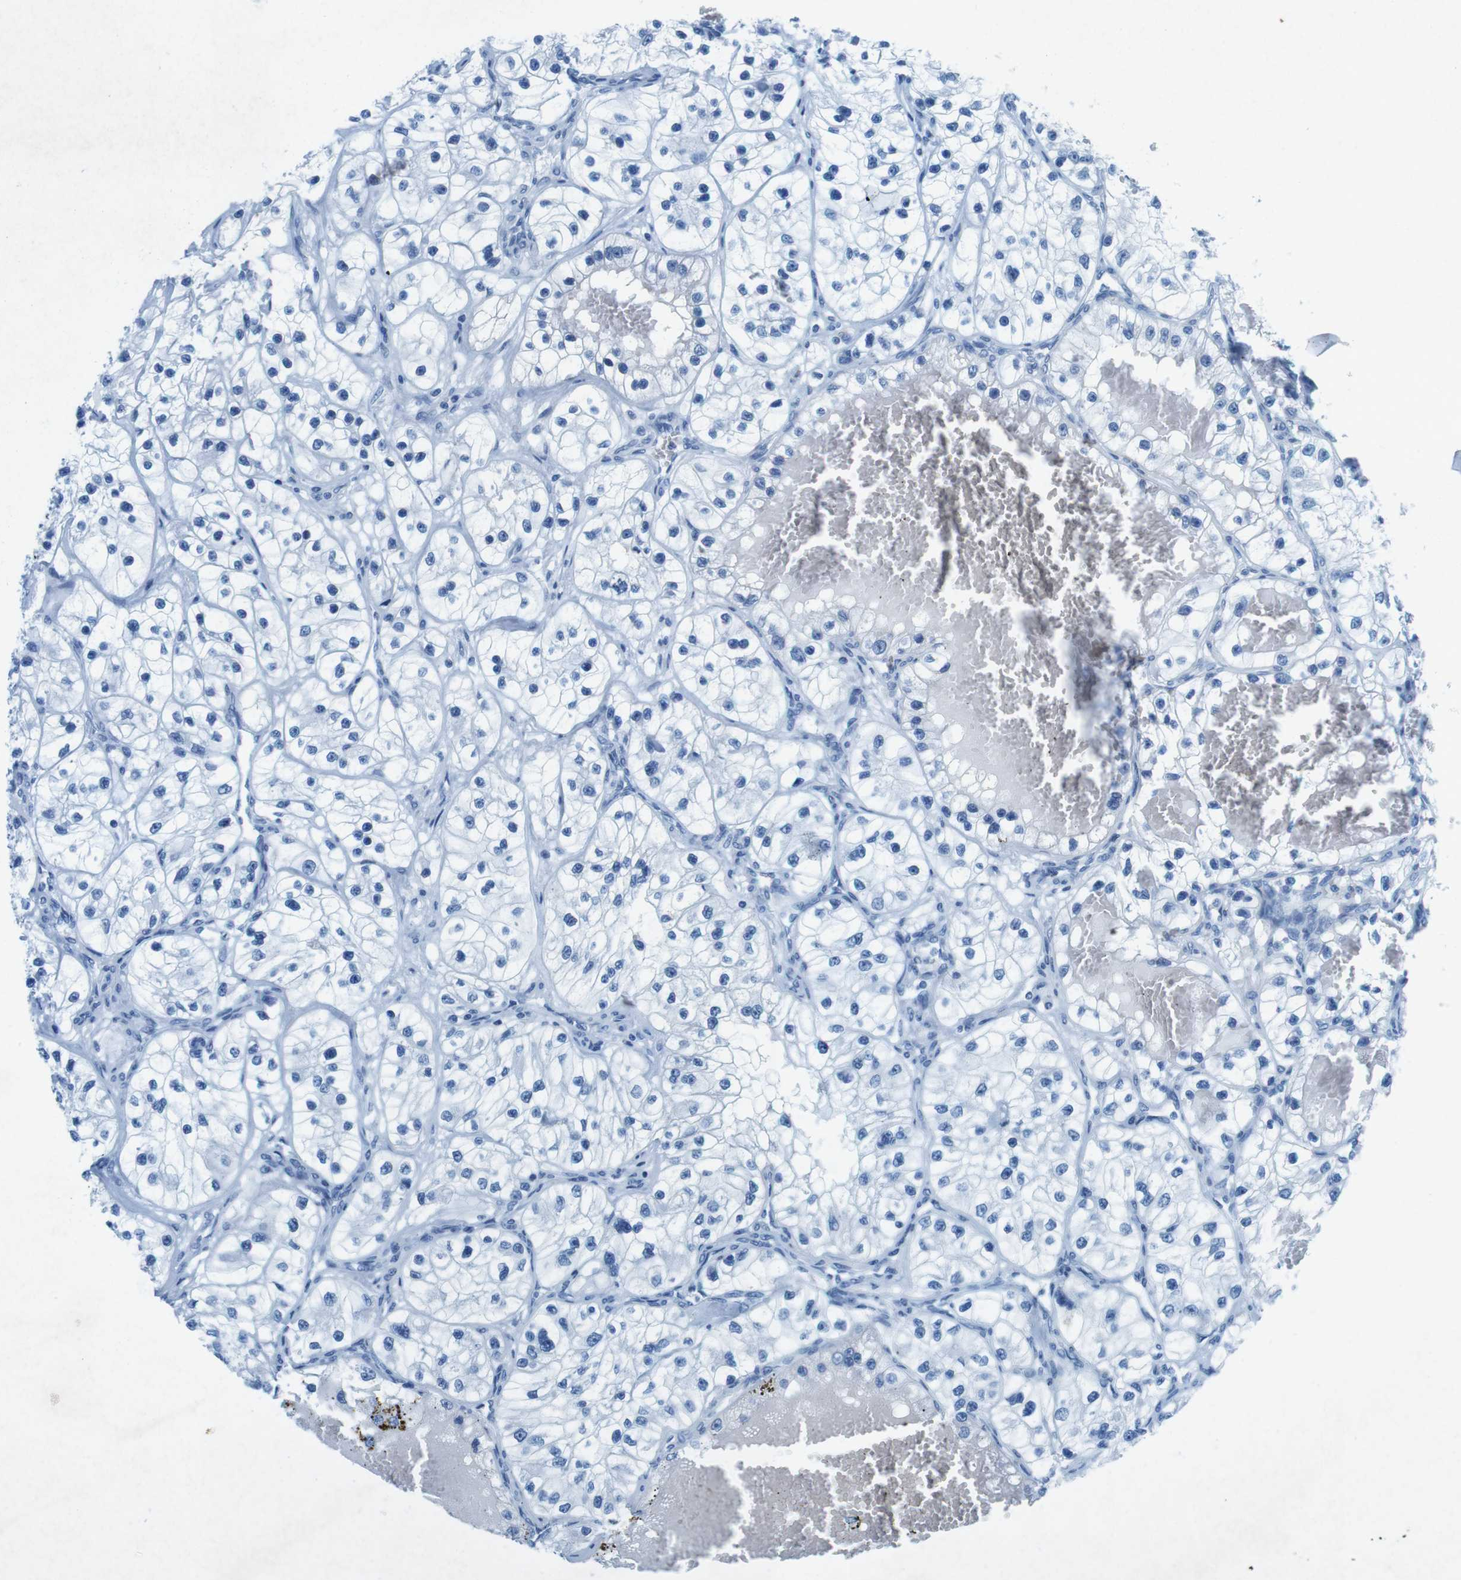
{"staining": {"intensity": "negative", "quantity": "none", "location": "none"}, "tissue": "renal cancer", "cell_type": "Tumor cells", "image_type": "cancer", "snomed": [{"axis": "morphology", "description": "Adenocarcinoma, NOS"}, {"axis": "topography", "description": "Kidney"}], "caption": "This histopathology image is of renal adenocarcinoma stained with immunohistochemistry (IHC) to label a protein in brown with the nuclei are counter-stained blue. There is no staining in tumor cells. (DAB immunohistochemistry with hematoxylin counter stain).", "gene": "CTAG1B", "patient": {"sex": "female", "age": 57}}